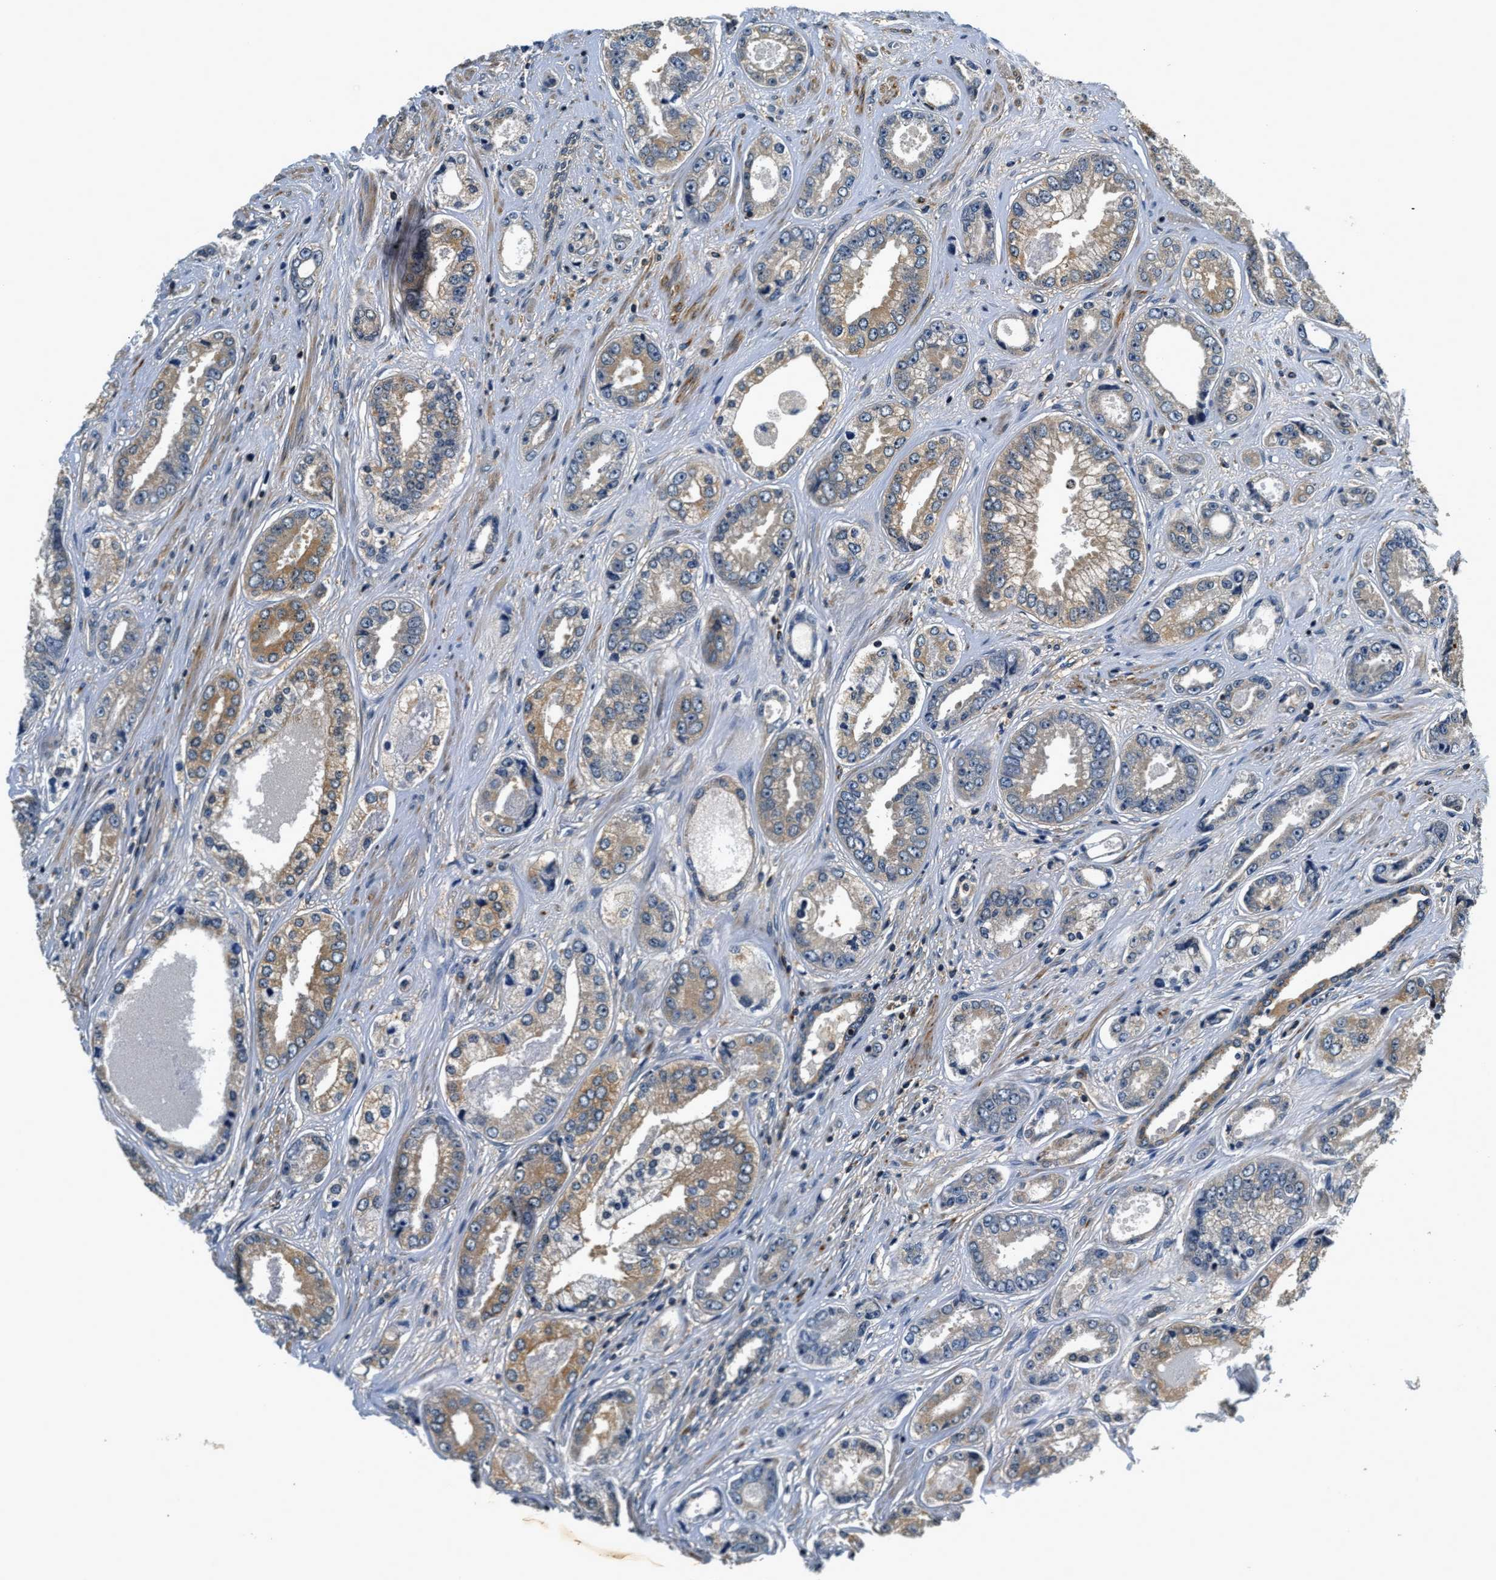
{"staining": {"intensity": "moderate", "quantity": "25%-75%", "location": "cytoplasmic/membranous"}, "tissue": "prostate cancer", "cell_type": "Tumor cells", "image_type": "cancer", "snomed": [{"axis": "morphology", "description": "Adenocarcinoma, High grade"}, {"axis": "topography", "description": "Prostate"}], "caption": "Human prostate cancer (adenocarcinoma (high-grade)) stained with a brown dye exhibits moderate cytoplasmic/membranous positive staining in about 25%-75% of tumor cells.", "gene": "RESF1", "patient": {"sex": "male", "age": 61}}